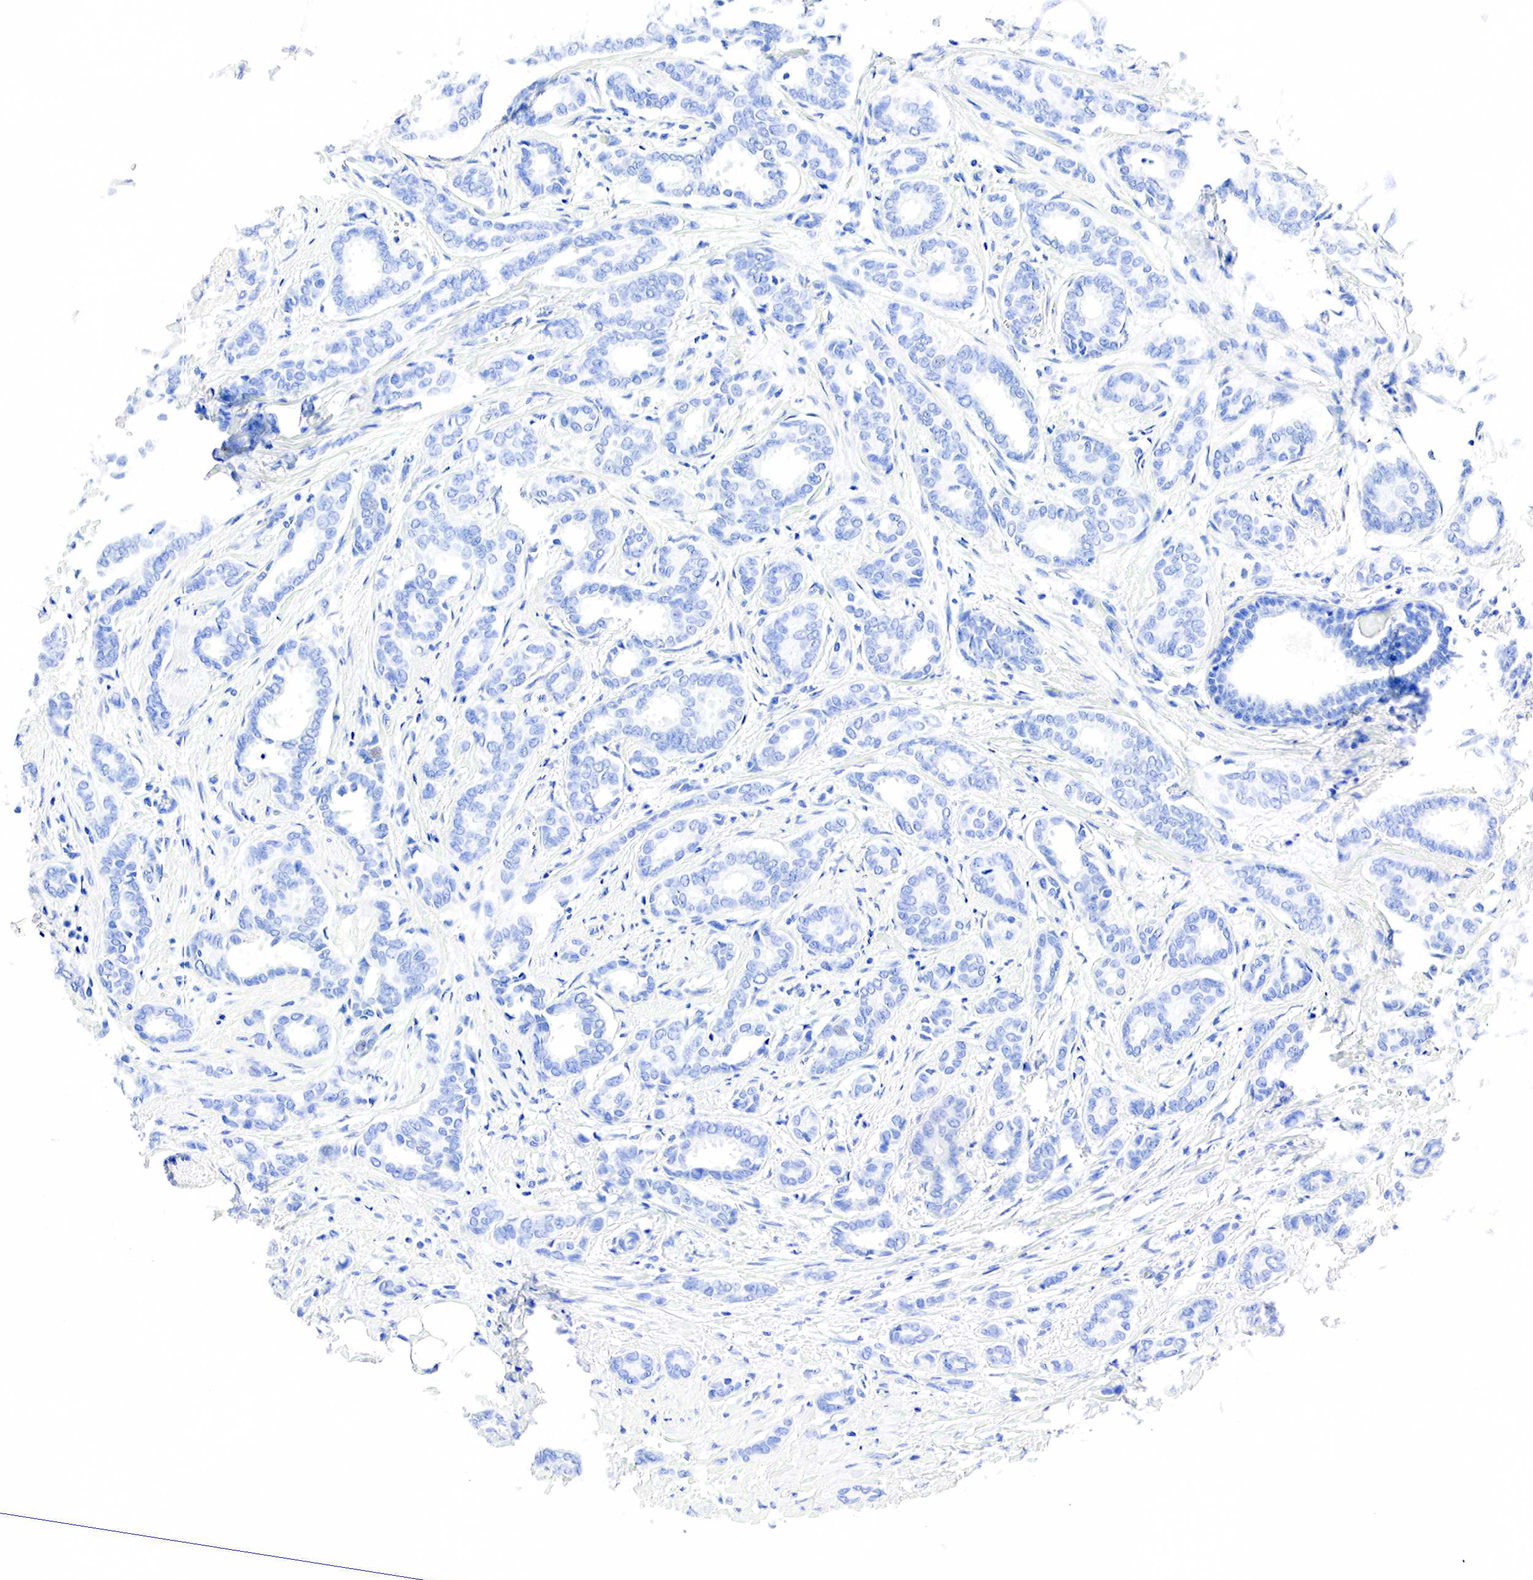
{"staining": {"intensity": "negative", "quantity": "none", "location": "none"}, "tissue": "breast cancer", "cell_type": "Tumor cells", "image_type": "cancer", "snomed": [{"axis": "morphology", "description": "Duct carcinoma"}, {"axis": "topography", "description": "Breast"}], "caption": "This micrograph is of breast intraductal carcinoma stained with IHC to label a protein in brown with the nuclei are counter-stained blue. There is no positivity in tumor cells.", "gene": "PTH", "patient": {"sex": "female", "age": 50}}